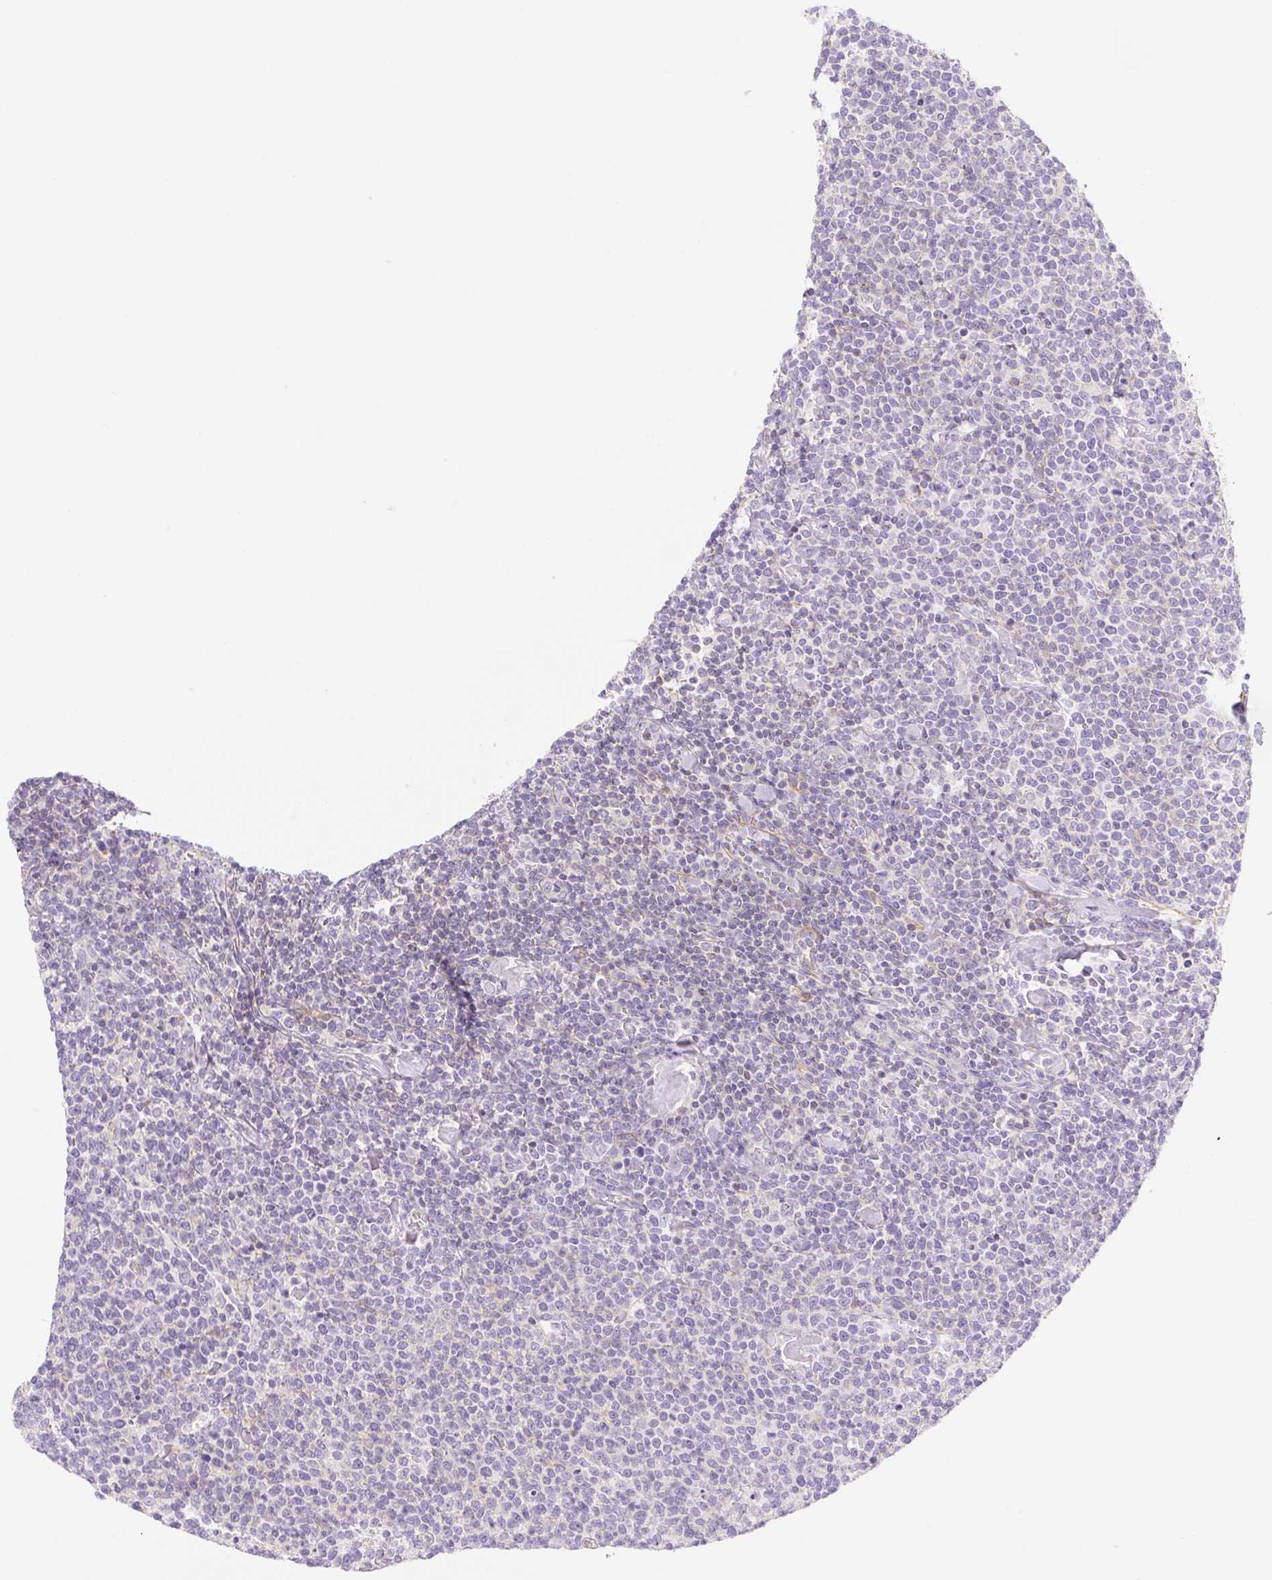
{"staining": {"intensity": "negative", "quantity": "none", "location": "none"}, "tissue": "lymphoma", "cell_type": "Tumor cells", "image_type": "cancer", "snomed": [{"axis": "morphology", "description": "Malignant lymphoma, non-Hodgkin's type, High grade"}, {"axis": "topography", "description": "Lymph node"}], "caption": "There is no significant staining in tumor cells of high-grade malignant lymphoma, non-Hodgkin's type.", "gene": "LYVE1", "patient": {"sex": "male", "age": 61}}